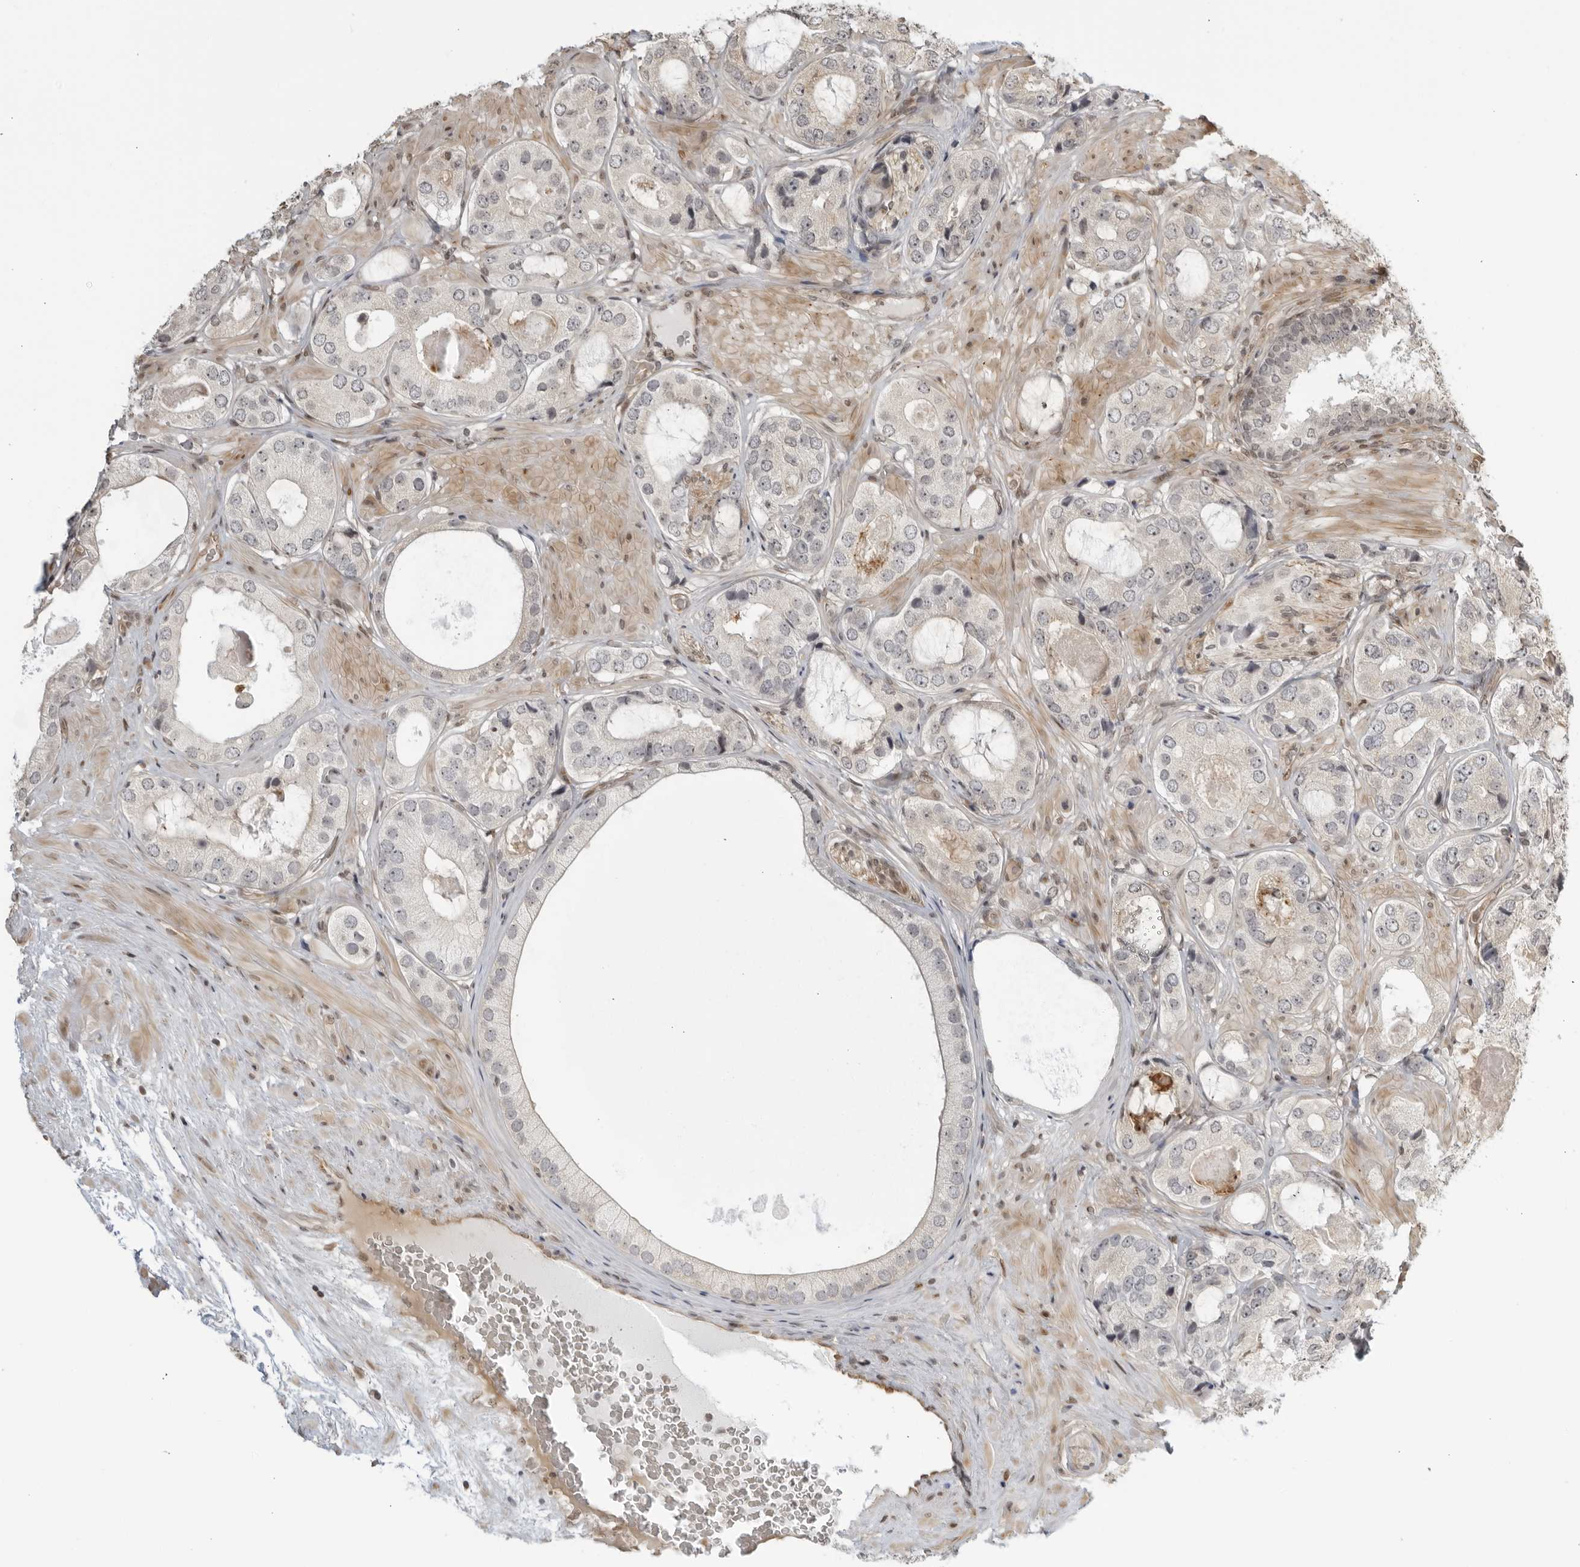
{"staining": {"intensity": "negative", "quantity": "none", "location": "none"}, "tissue": "prostate cancer", "cell_type": "Tumor cells", "image_type": "cancer", "snomed": [{"axis": "morphology", "description": "Adenocarcinoma, High grade"}, {"axis": "topography", "description": "Prostate"}], "caption": "This is a histopathology image of immunohistochemistry (IHC) staining of high-grade adenocarcinoma (prostate), which shows no positivity in tumor cells. Nuclei are stained in blue.", "gene": "TCF21", "patient": {"sex": "male", "age": 59}}